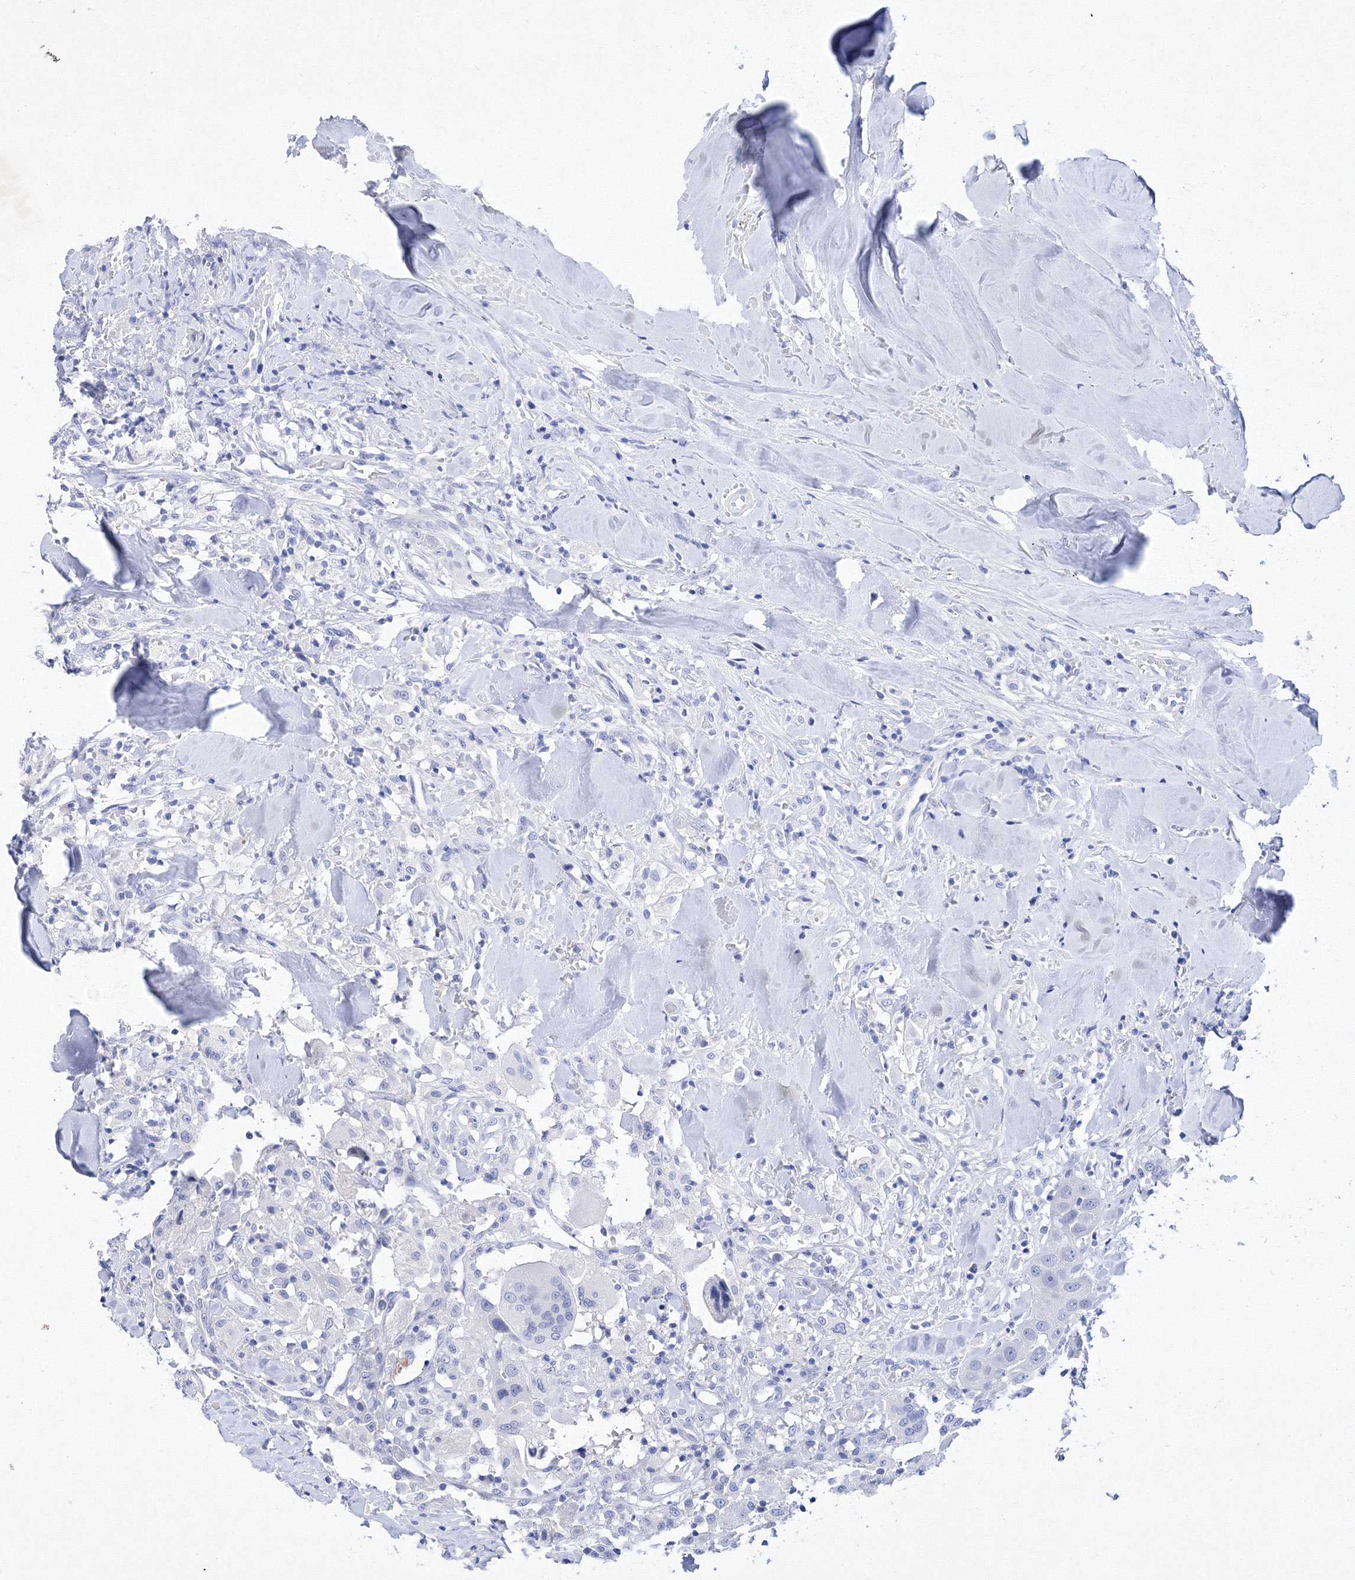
{"staining": {"intensity": "negative", "quantity": "none", "location": "none"}, "tissue": "head and neck cancer", "cell_type": "Tumor cells", "image_type": "cancer", "snomed": [{"axis": "morphology", "description": "Normal tissue, NOS"}, {"axis": "morphology", "description": "Squamous cell carcinoma, NOS"}, {"axis": "topography", "description": "Skeletal muscle"}, {"axis": "topography", "description": "Head-Neck"}], "caption": "Head and neck cancer (squamous cell carcinoma) was stained to show a protein in brown. There is no significant staining in tumor cells.", "gene": "GPN1", "patient": {"sex": "male", "age": 51}}